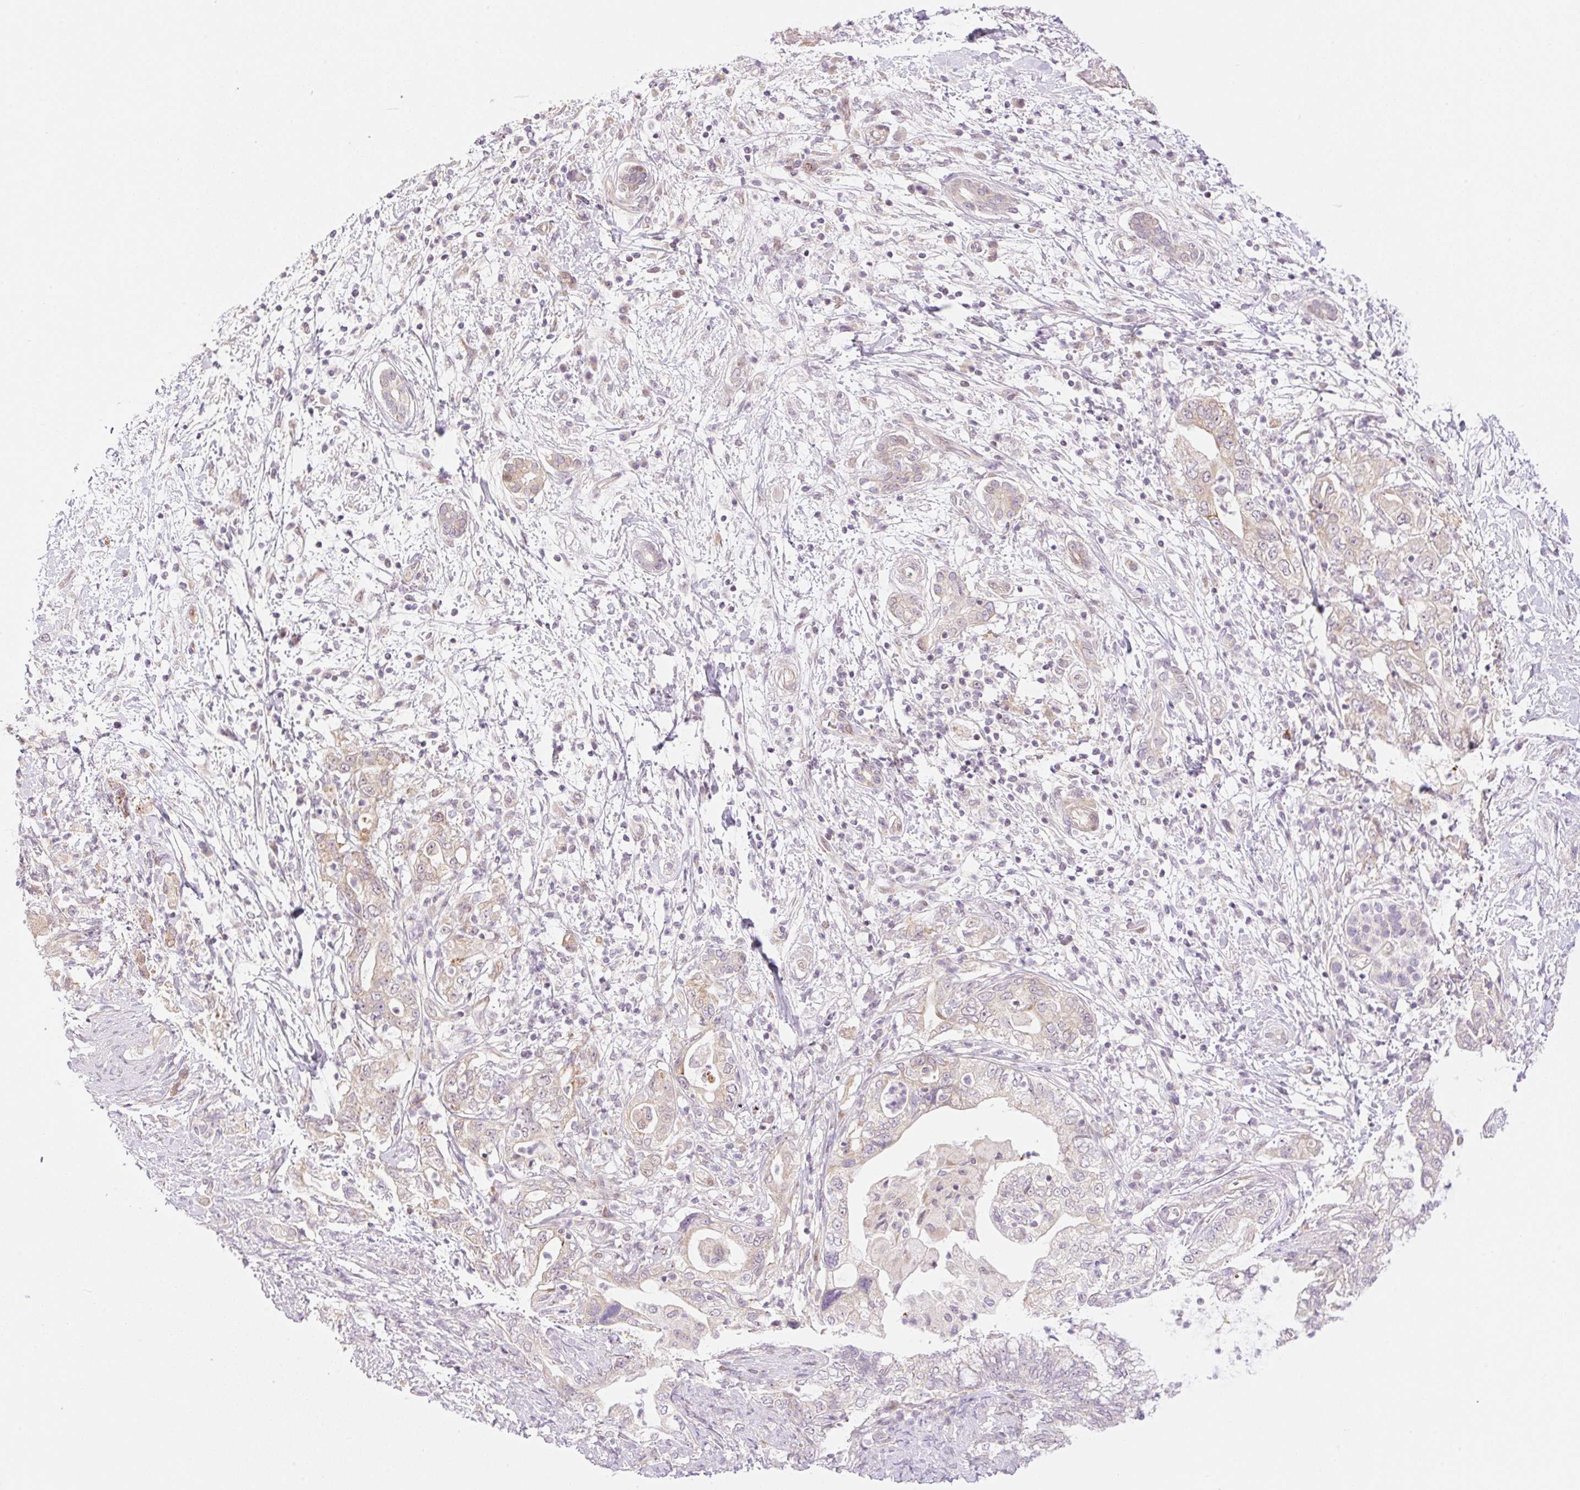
{"staining": {"intensity": "moderate", "quantity": "<25%", "location": "cytoplasmic/membranous"}, "tissue": "pancreatic cancer", "cell_type": "Tumor cells", "image_type": "cancer", "snomed": [{"axis": "morphology", "description": "Adenocarcinoma, NOS"}, {"axis": "topography", "description": "Pancreas"}], "caption": "Moderate cytoplasmic/membranous expression for a protein is appreciated in approximately <25% of tumor cells of pancreatic cancer (adenocarcinoma) using immunohistochemistry.", "gene": "ZNF394", "patient": {"sex": "female", "age": 73}}